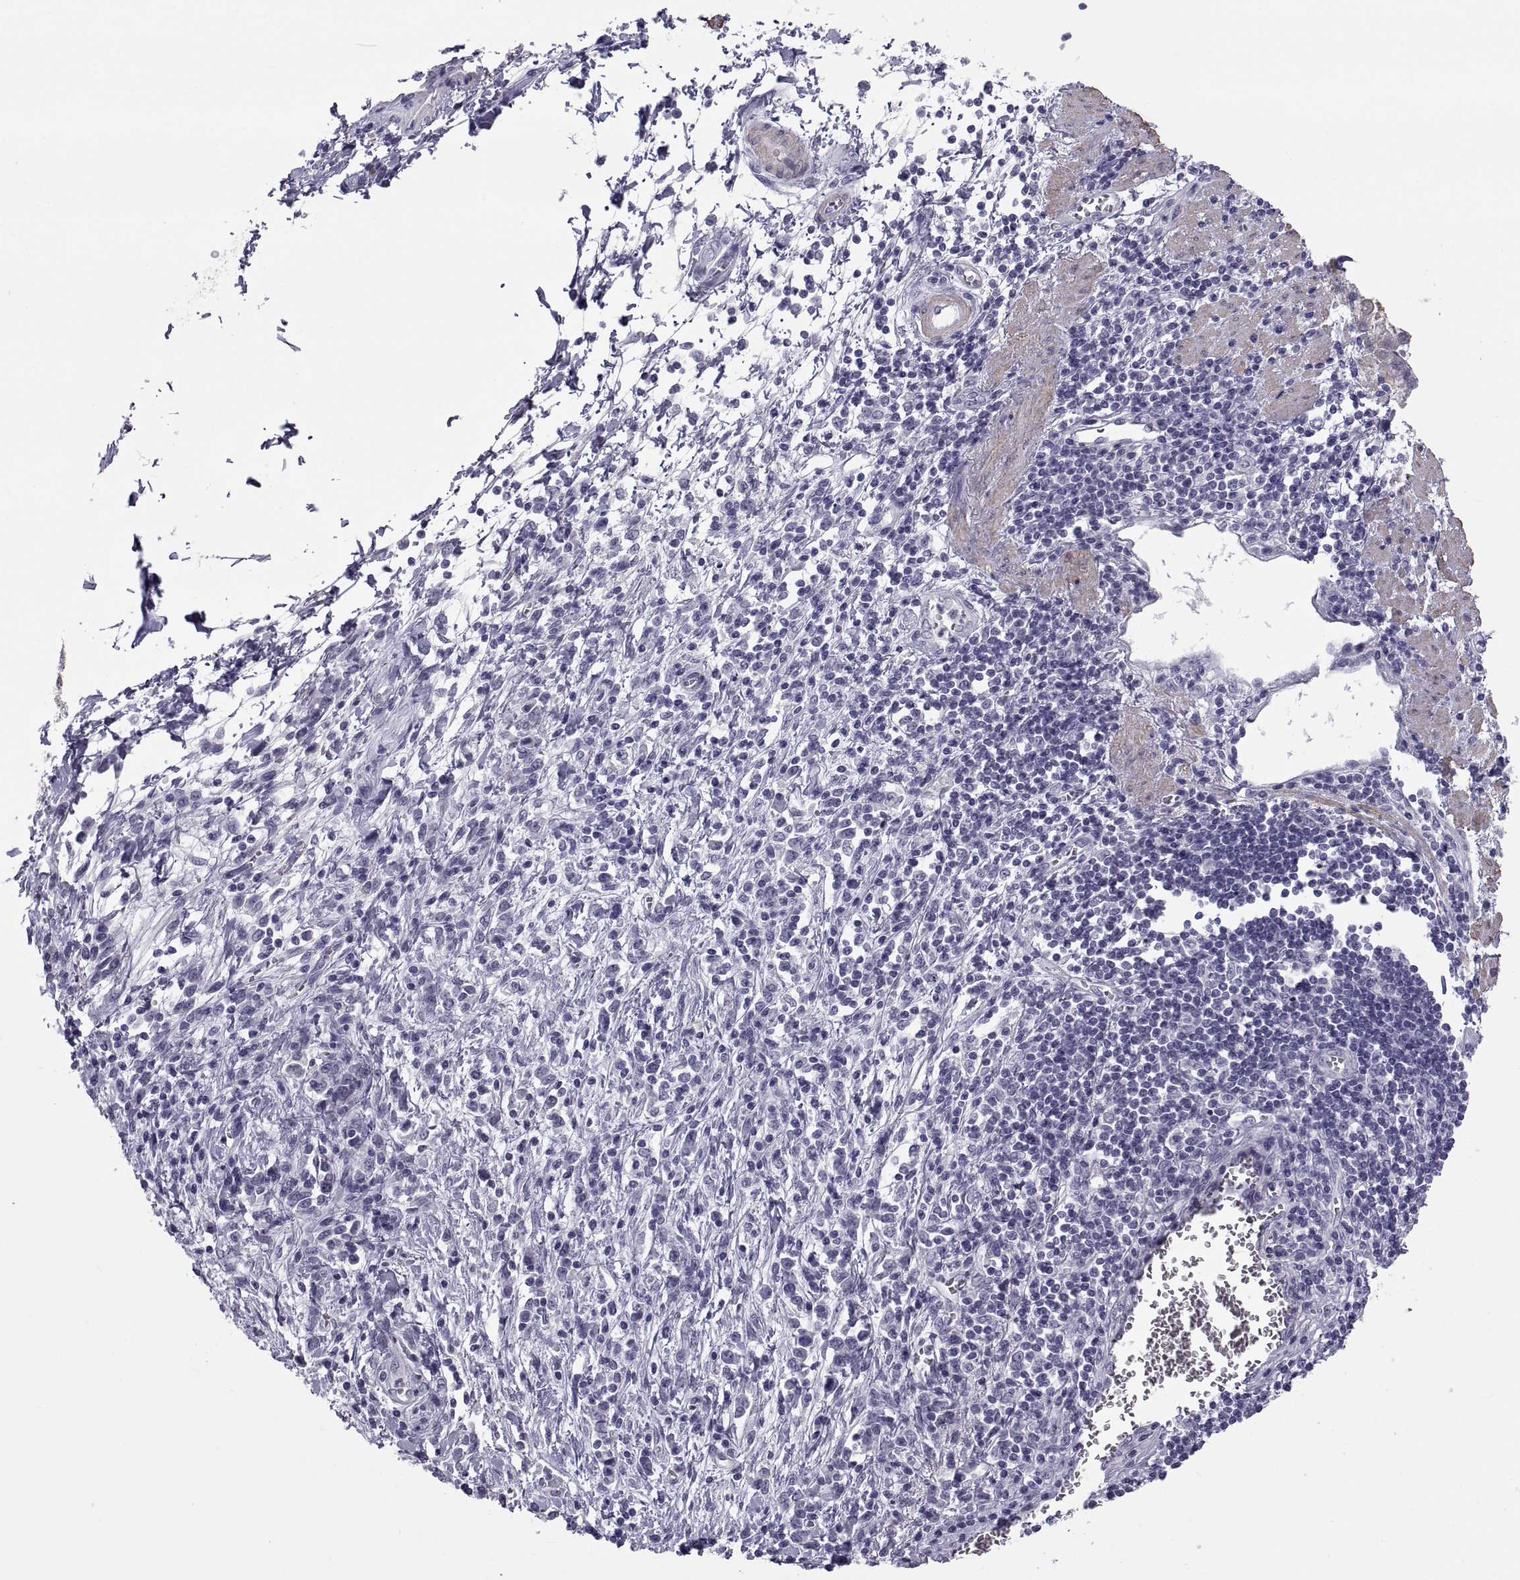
{"staining": {"intensity": "negative", "quantity": "none", "location": "none"}, "tissue": "stomach cancer", "cell_type": "Tumor cells", "image_type": "cancer", "snomed": [{"axis": "morphology", "description": "Adenocarcinoma, NOS"}, {"axis": "topography", "description": "Stomach"}], "caption": "The immunohistochemistry (IHC) image has no significant expression in tumor cells of stomach adenocarcinoma tissue. (DAB immunohistochemistry visualized using brightfield microscopy, high magnification).", "gene": "MAGEB1", "patient": {"sex": "female", "age": 57}}